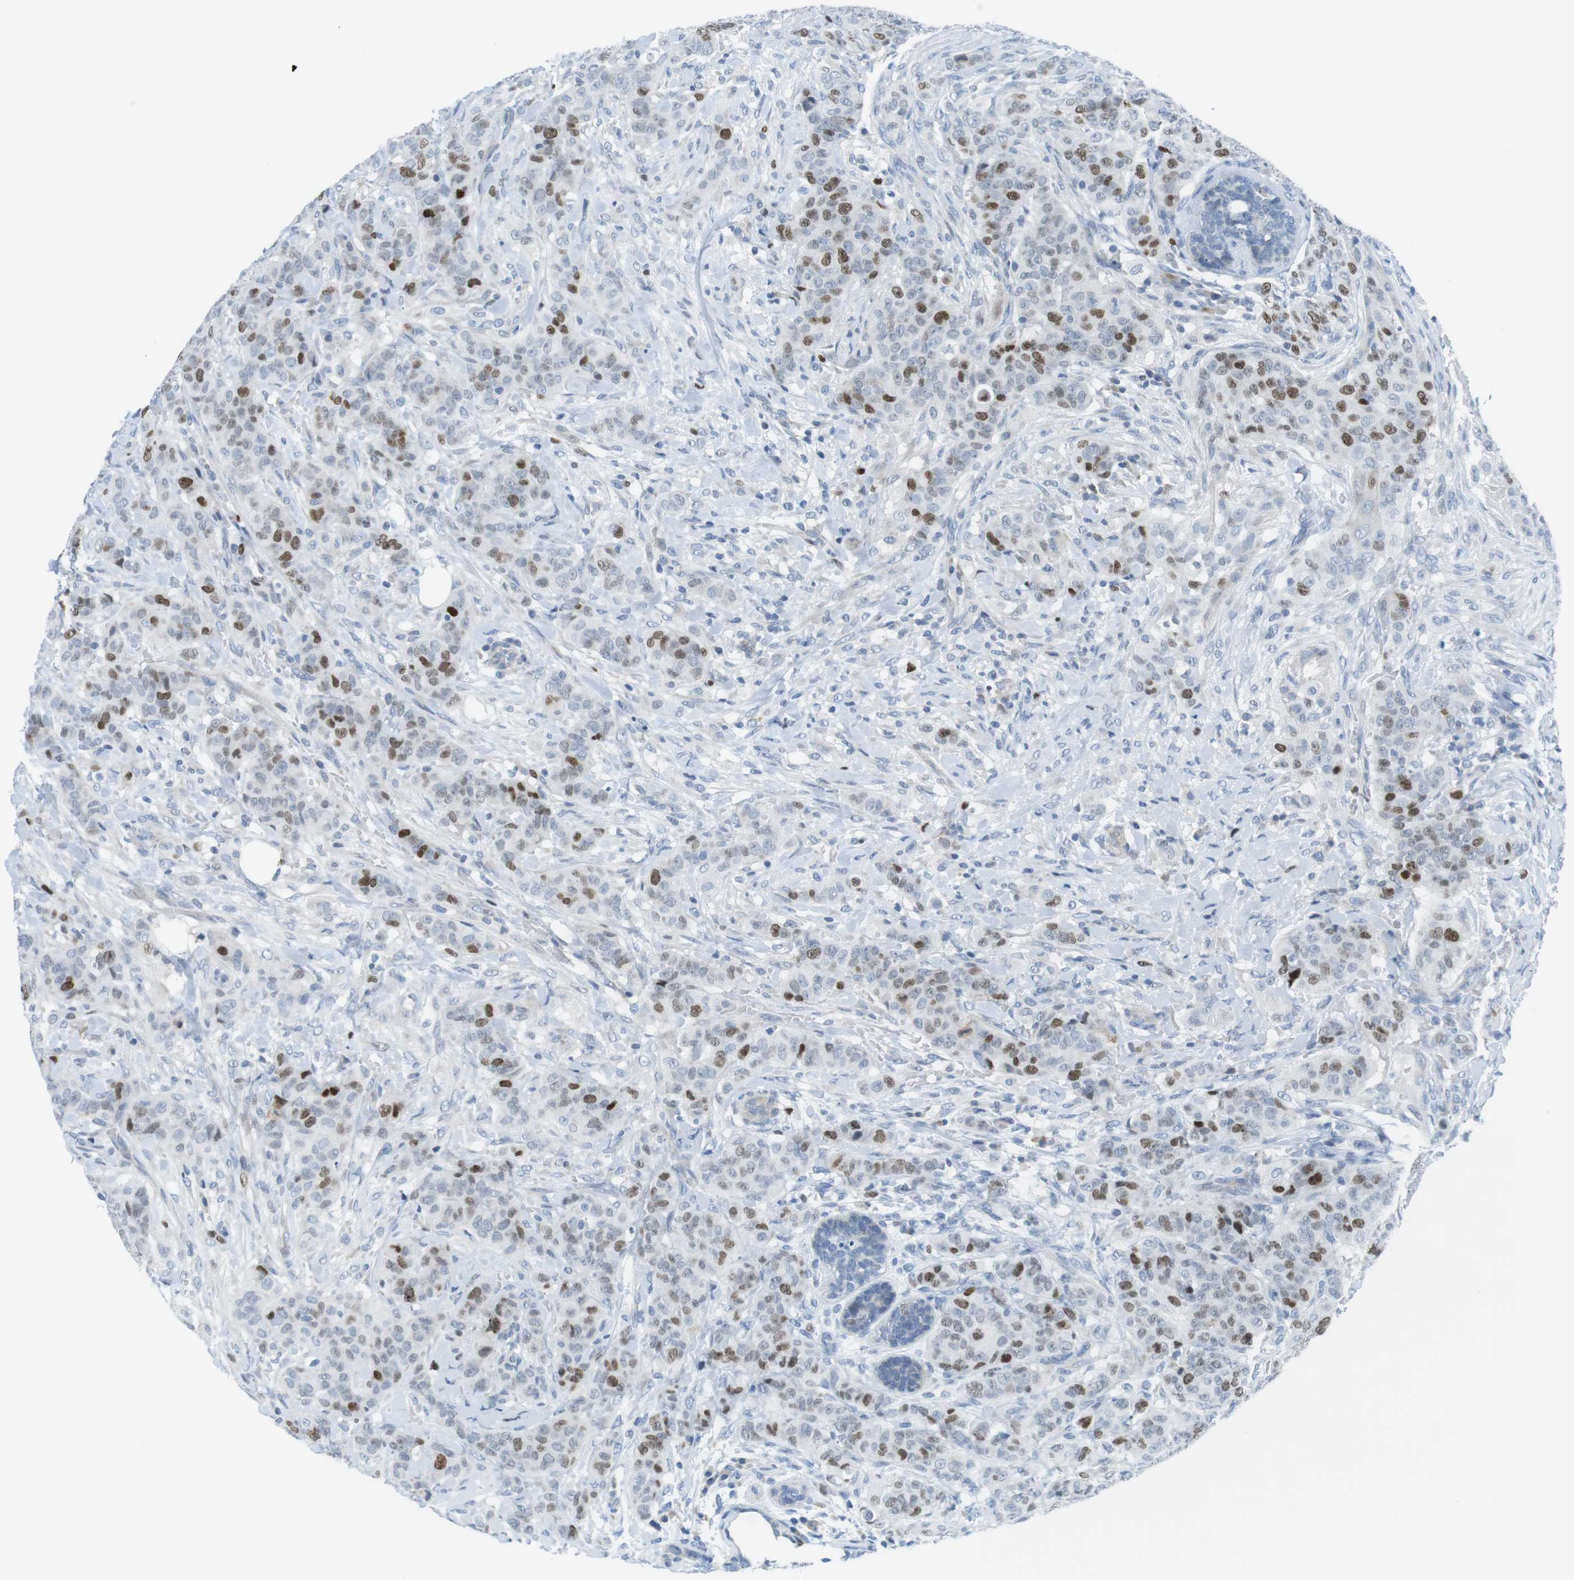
{"staining": {"intensity": "moderate", "quantity": "25%-75%", "location": "nuclear"}, "tissue": "breast cancer", "cell_type": "Tumor cells", "image_type": "cancer", "snomed": [{"axis": "morphology", "description": "Normal tissue, NOS"}, {"axis": "morphology", "description": "Duct carcinoma"}, {"axis": "topography", "description": "Breast"}], "caption": "A high-resolution photomicrograph shows immunohistochemistry staining of breast invasive ductal carcinoma, which displays moderate nuclear staining in about 25%-75% of tumor cells.", "gene": "CHAF1A", "patient": {"sex": "female", "age": 40}}